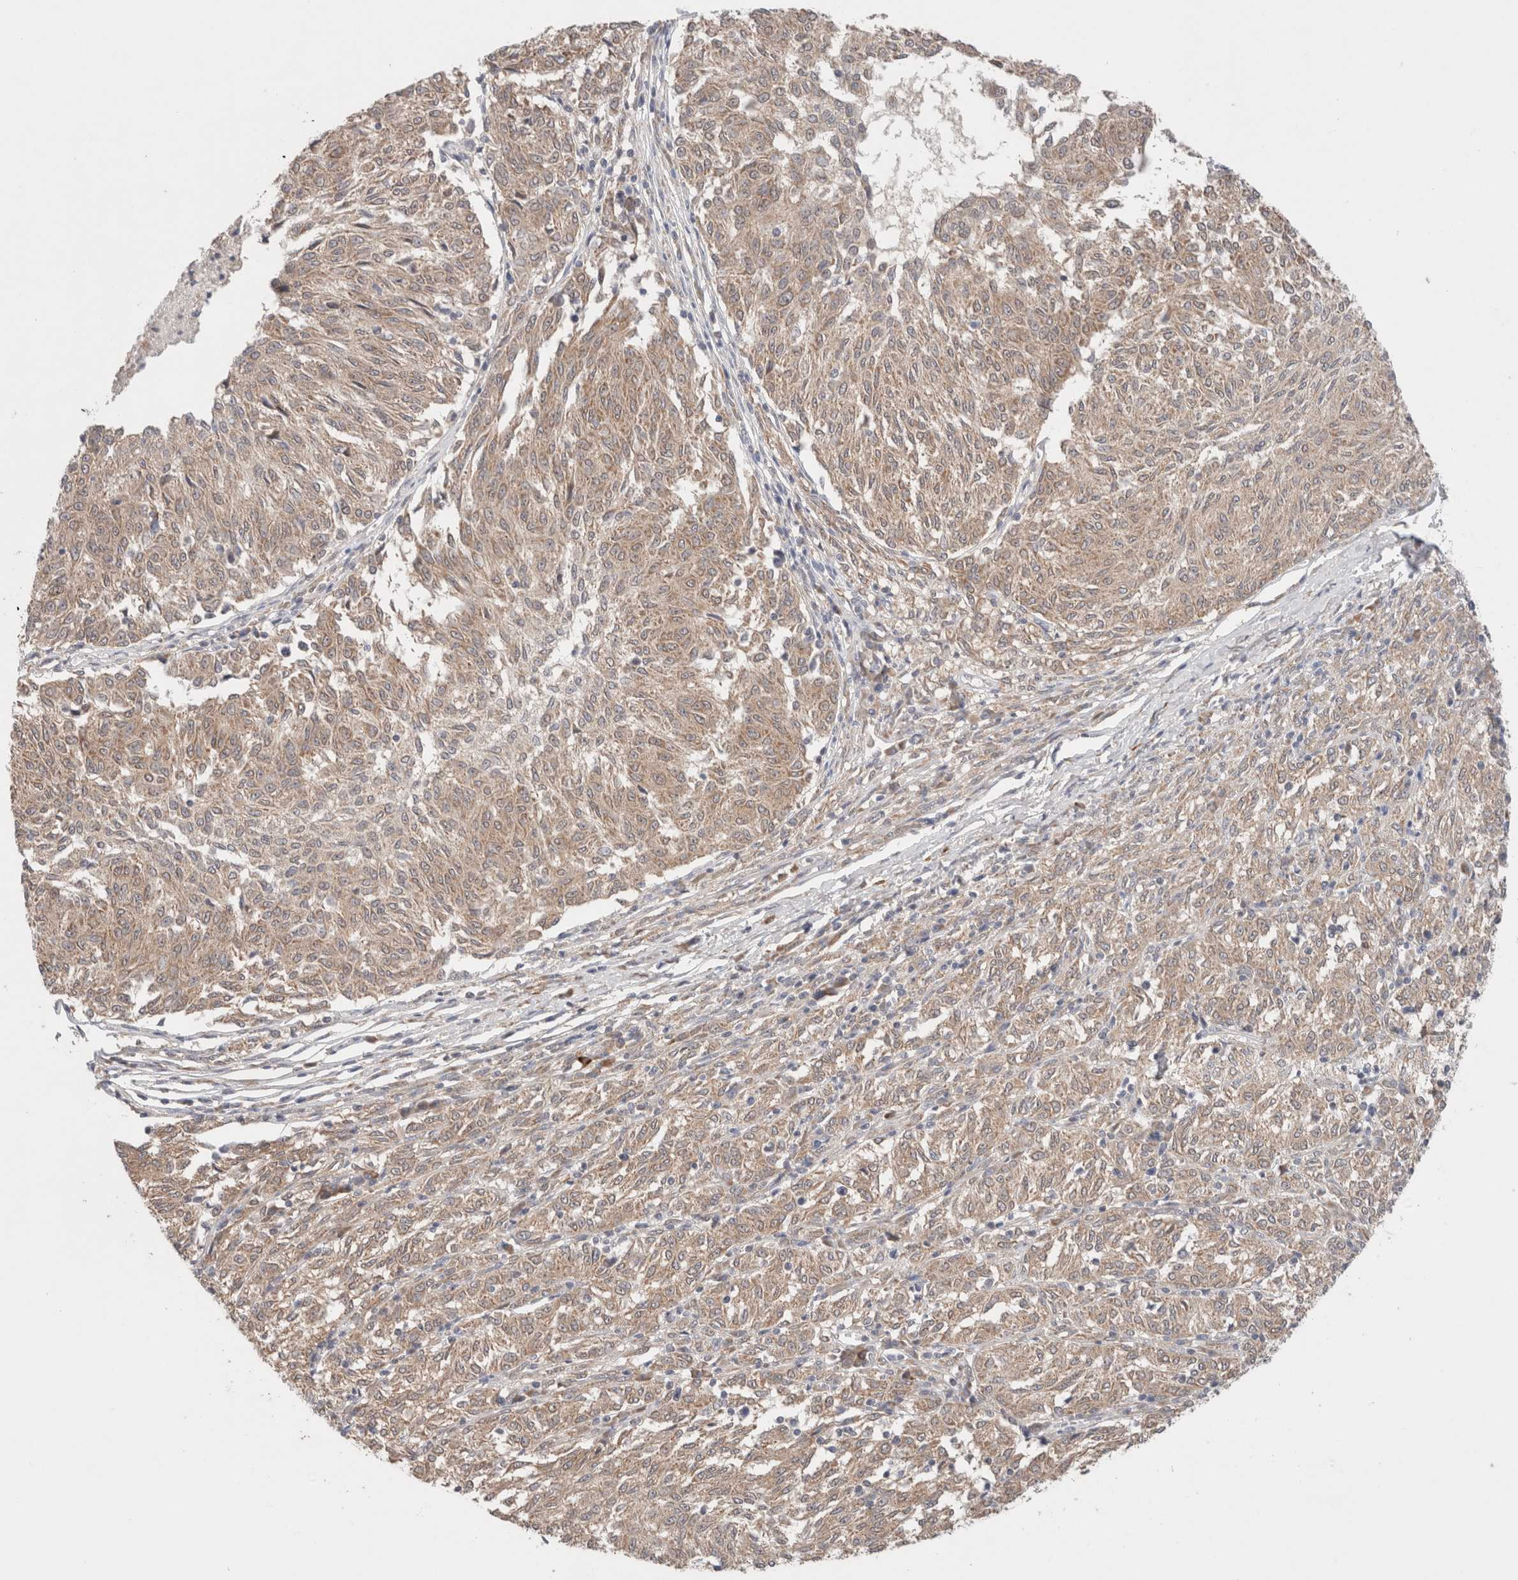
{"staining": {"intensity": "weak", "quantity": ">75%", "location": "cytoplasmic/membranous"}, "tissue": "melanoma", "cell_type": "Tumor cells", "image_type": "cancer", "snomed": [{"axis": "morphology", "description": "Malignant melanoma, NOS"}, {"axis": "topography", "description": "Skin"}], "caption": "Human malignant melanoma stained with a brown dye reveals weak cytoplasmic/membranous positive positivity in approximately >75% of tumor cells.", "gene": "ERI3", "patient": {"sex": "female", "age": 72}}